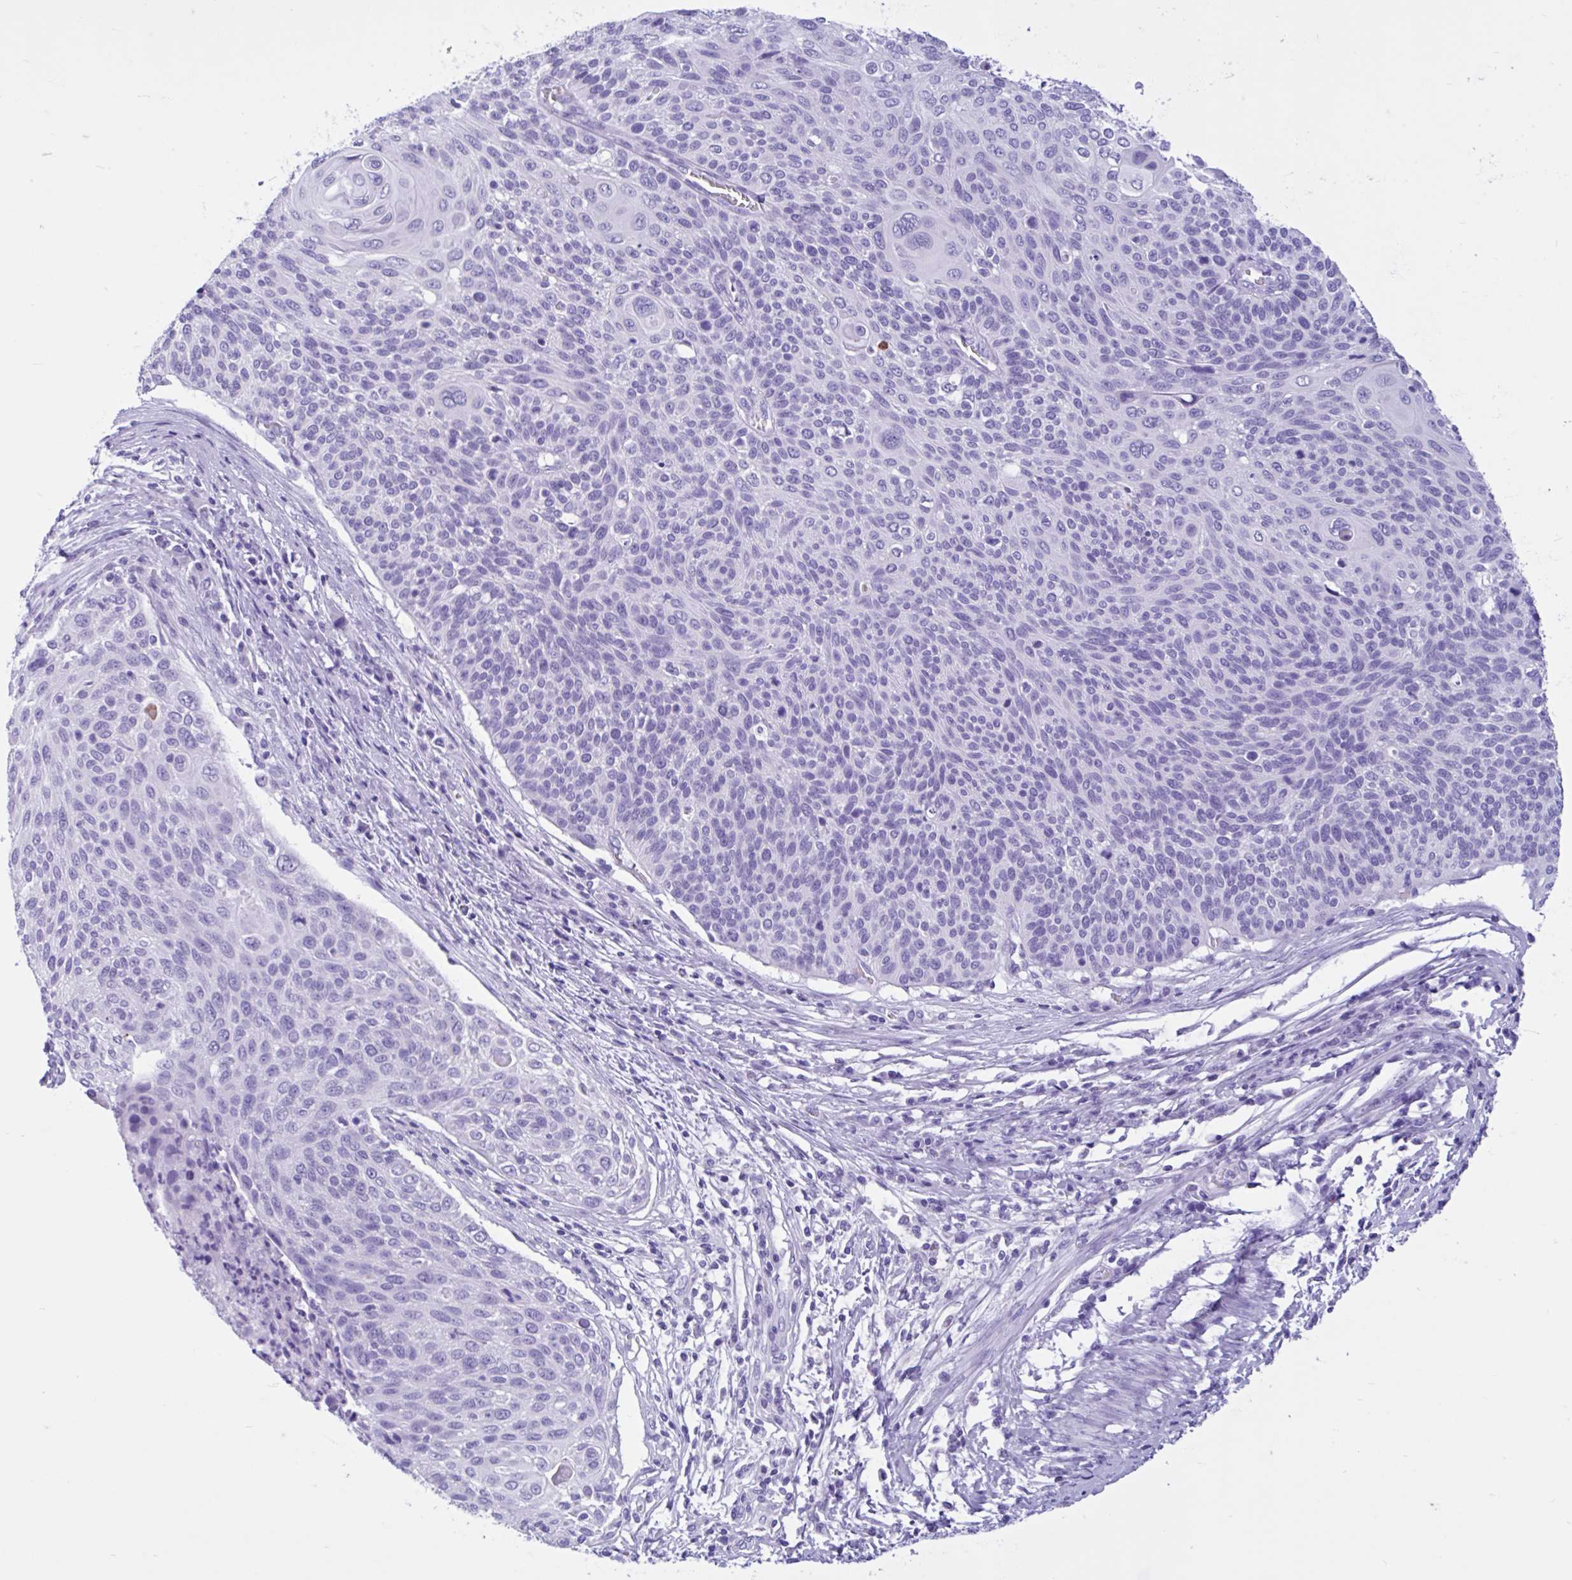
{"staining": {"intensity": "negative", "quantity": "none", "location": "none"}, "tissue": "cervical cancer", "cell_type": "Tumor cells", "image_type": "cancer", "snomed": [{"axis": "morphology", "description": "Squamous cell carcinoma, NOS"}, {"axis": "topography", "description": "Cervix"}], "caption": "Immunohistochemistry micrograph of neoplastic tissue: human cervical cancer (squamous cell carcinoma) stained with DAB (3,3'-diaminobenzidine) reveals no significant protein positivity in tumor cells. (Immunohistochemistry (ihc), brightfield microscopy, high magnification).", "gene": "OR4N4", "patient": {"sex": "female", "age": 31}}